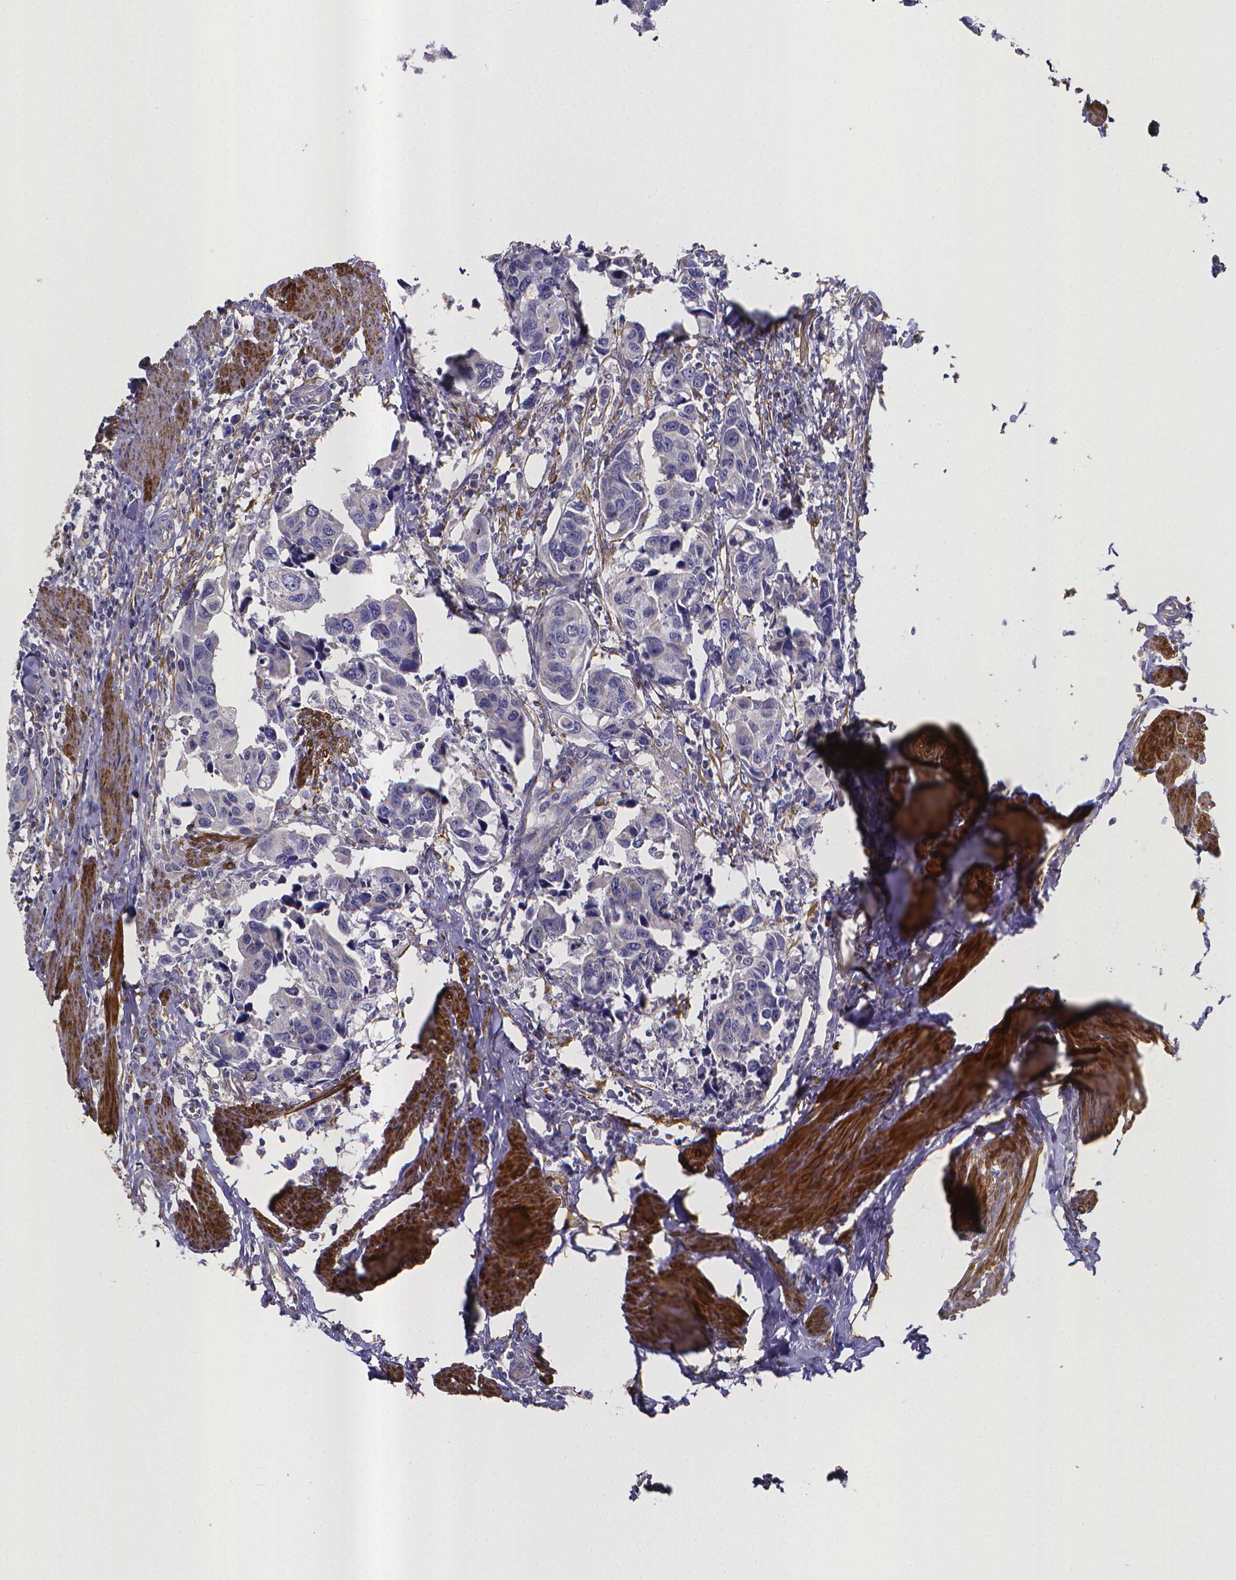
{"staining": {"intensity": "negative", "quantity": "none", "location": "none"}, "tissue": "urothelial cancer", "cell_type": "Tumor cells", "image_type": "cancer", "snomed": [{"axis": "morphology", "description": "Urothelial carcinoma, High grade"}, {"axis": "topography", "description": "Urinary bladder"}], "caption": "Urothelial cancer stained for a protein using IHC displays no expression tumor cells.", "gene": "RERG", "patient": {"sex": "male", "age": 60}}